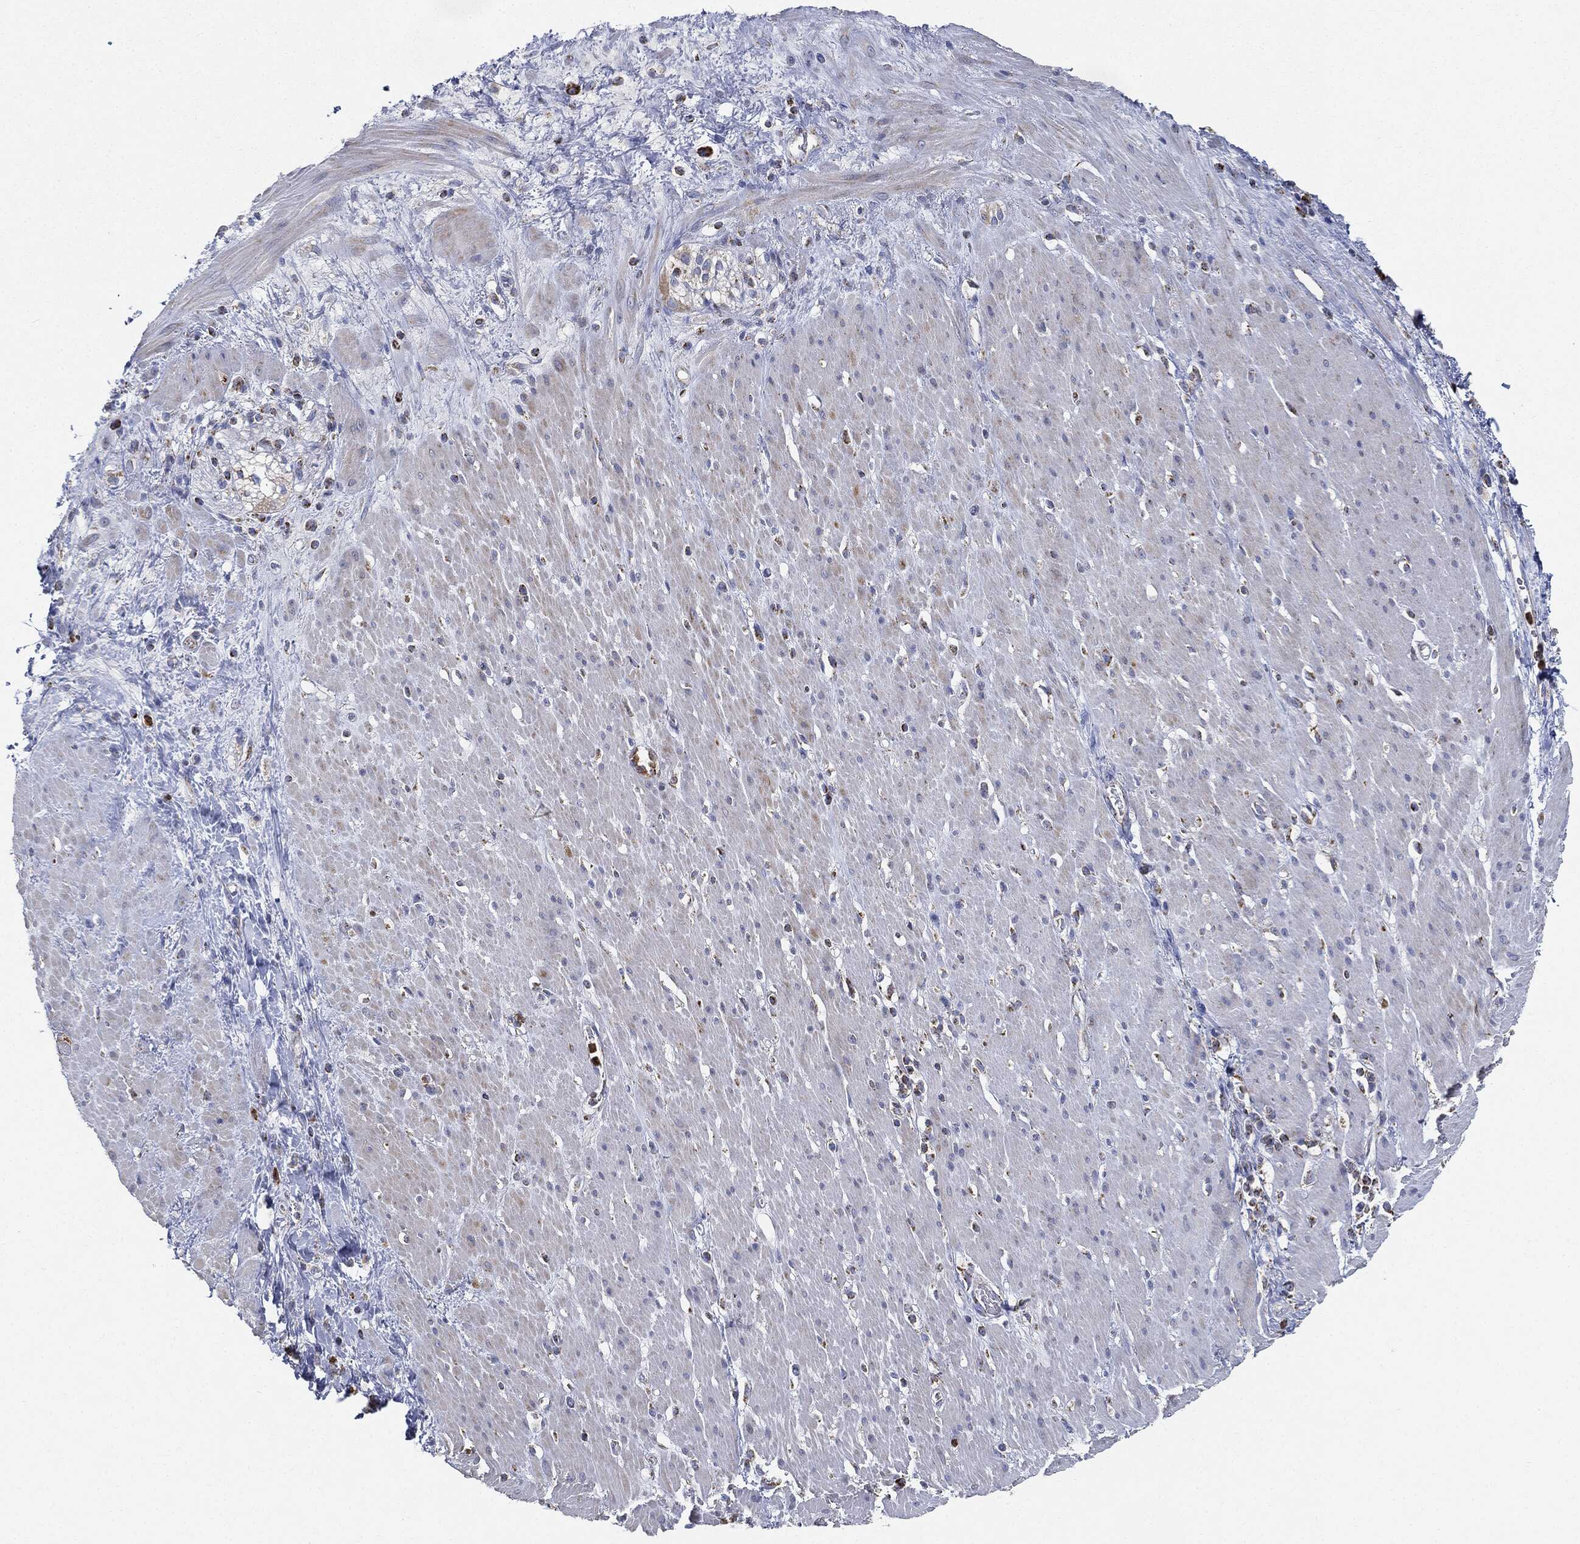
{"staining": {"intensity": "negative", "quantity": "none", "location": "none"}, "tissue": "smooth muscle", "cell_type": "Smooth muscle cells", "image_type": "normal", "snomed": [{"axis": "morphology", "description": "Normal tissue, NOS"}, {"axis": "topography", "description": "Soft tissue"}, {"axis": "topography", "description": "Smooth muscle"}], "caption": "DAB immunohistochemical staining of normal human smooth muscle shows no significant staining in smooth muscle cells. (DAB (3,3'-diaminobenzidine) immunohistochemistry (IHC), high magnification).", "gene": "CAPN15", "patient": {"sex": "male", "age": 72}}